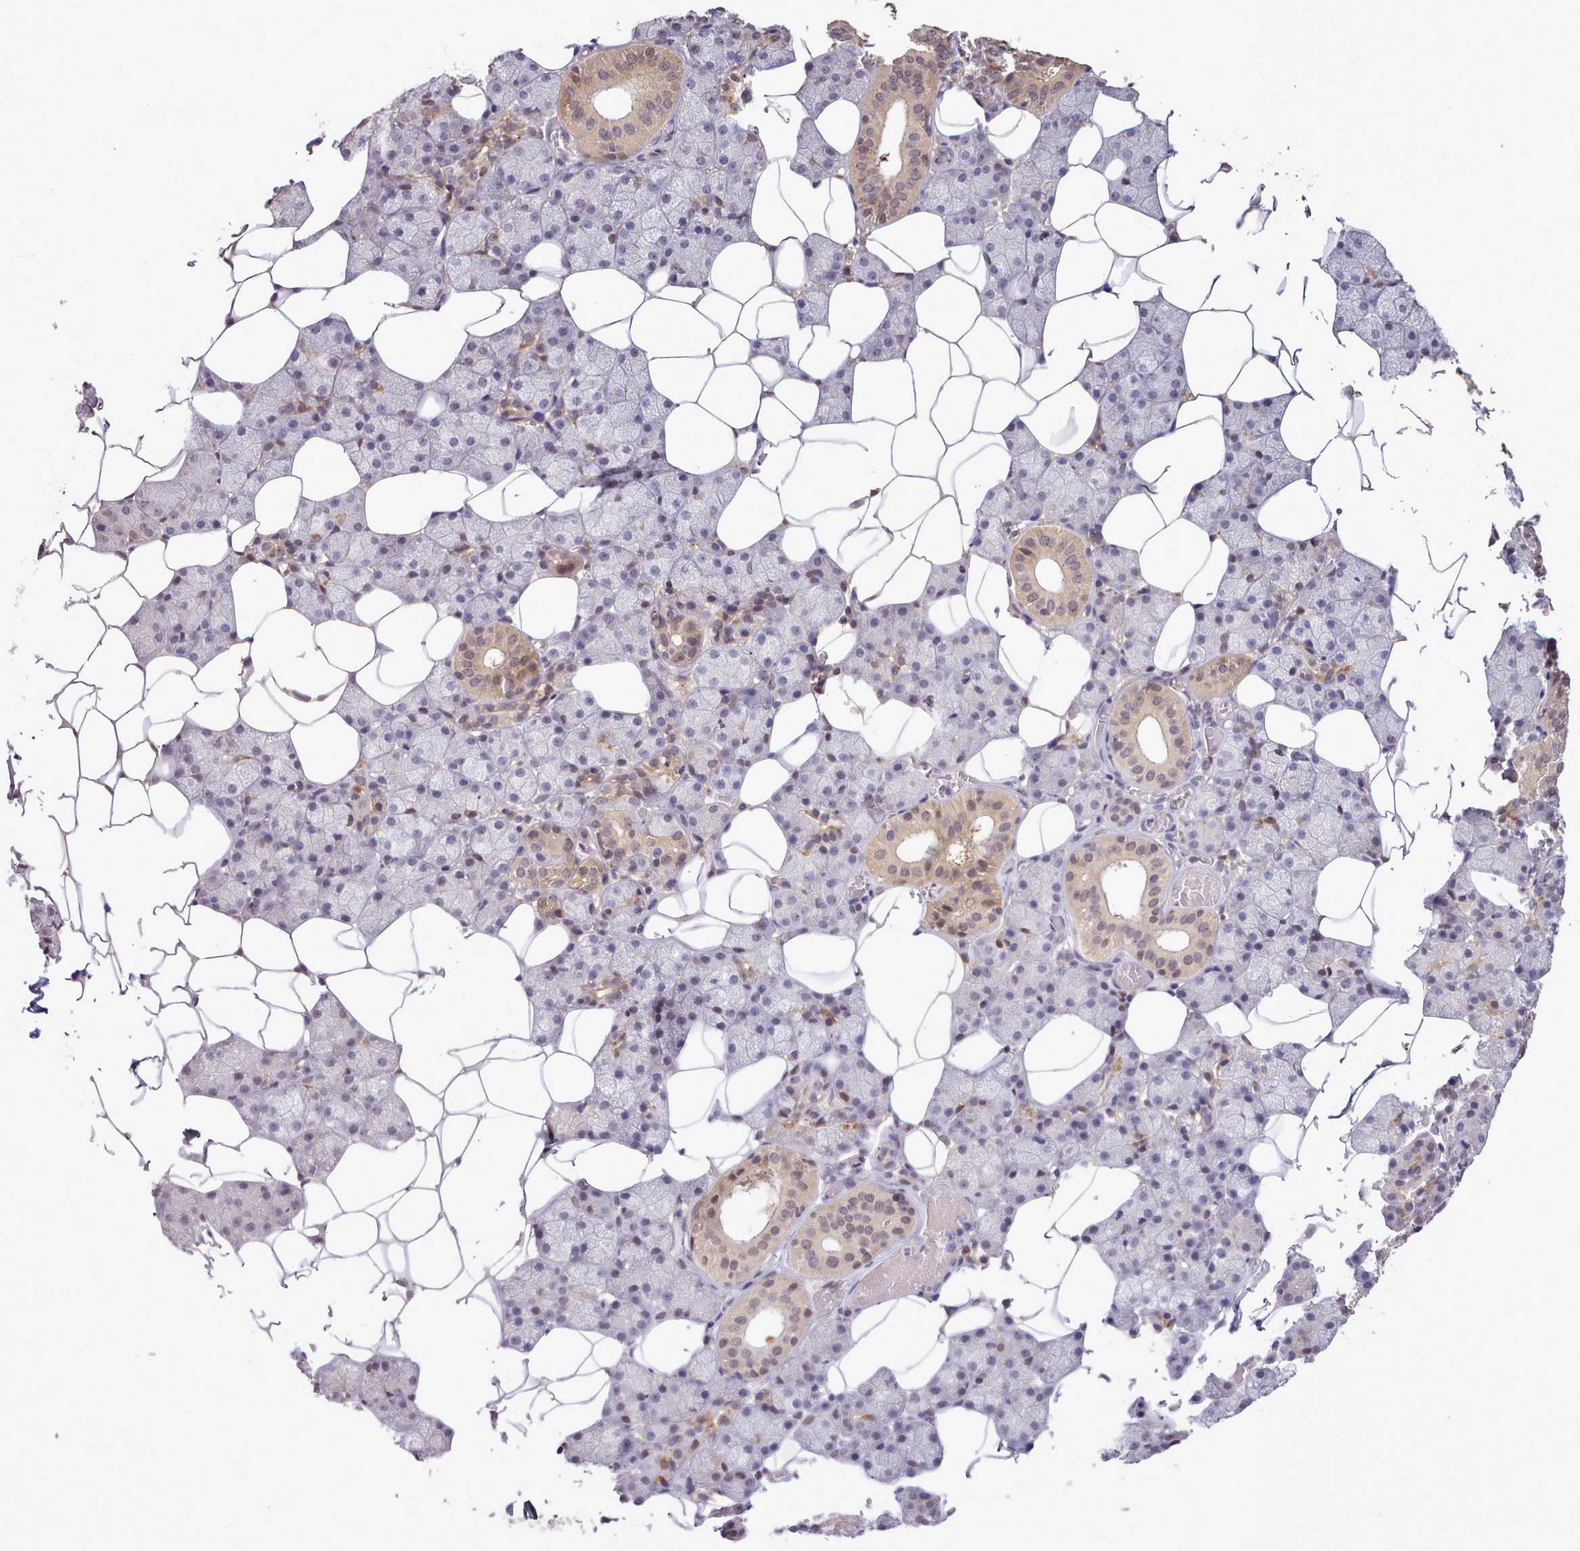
{"staining": {"intensity": "weak", "quantity": "<25%", "location": "cytoplasmic/membranous,nuclear"}, "tissue": "salivary gland", "cell_type": "Glandular cells", "image_type": "normal", "snomed": [{"axis": "morphology", "description": "Normal tissue, NOS"}, {"axis": "topography", "description": "Salivary gland"}], "caption": "Immunohistochemistry image of benign salivary gland: salivary gland stained with DAB (3,3'-diaminobenzidine) demonstrates no significant protein positivity in glandular cells.", "gene": "ARL17A", "patient": {"sex": "female", "age": 33}}